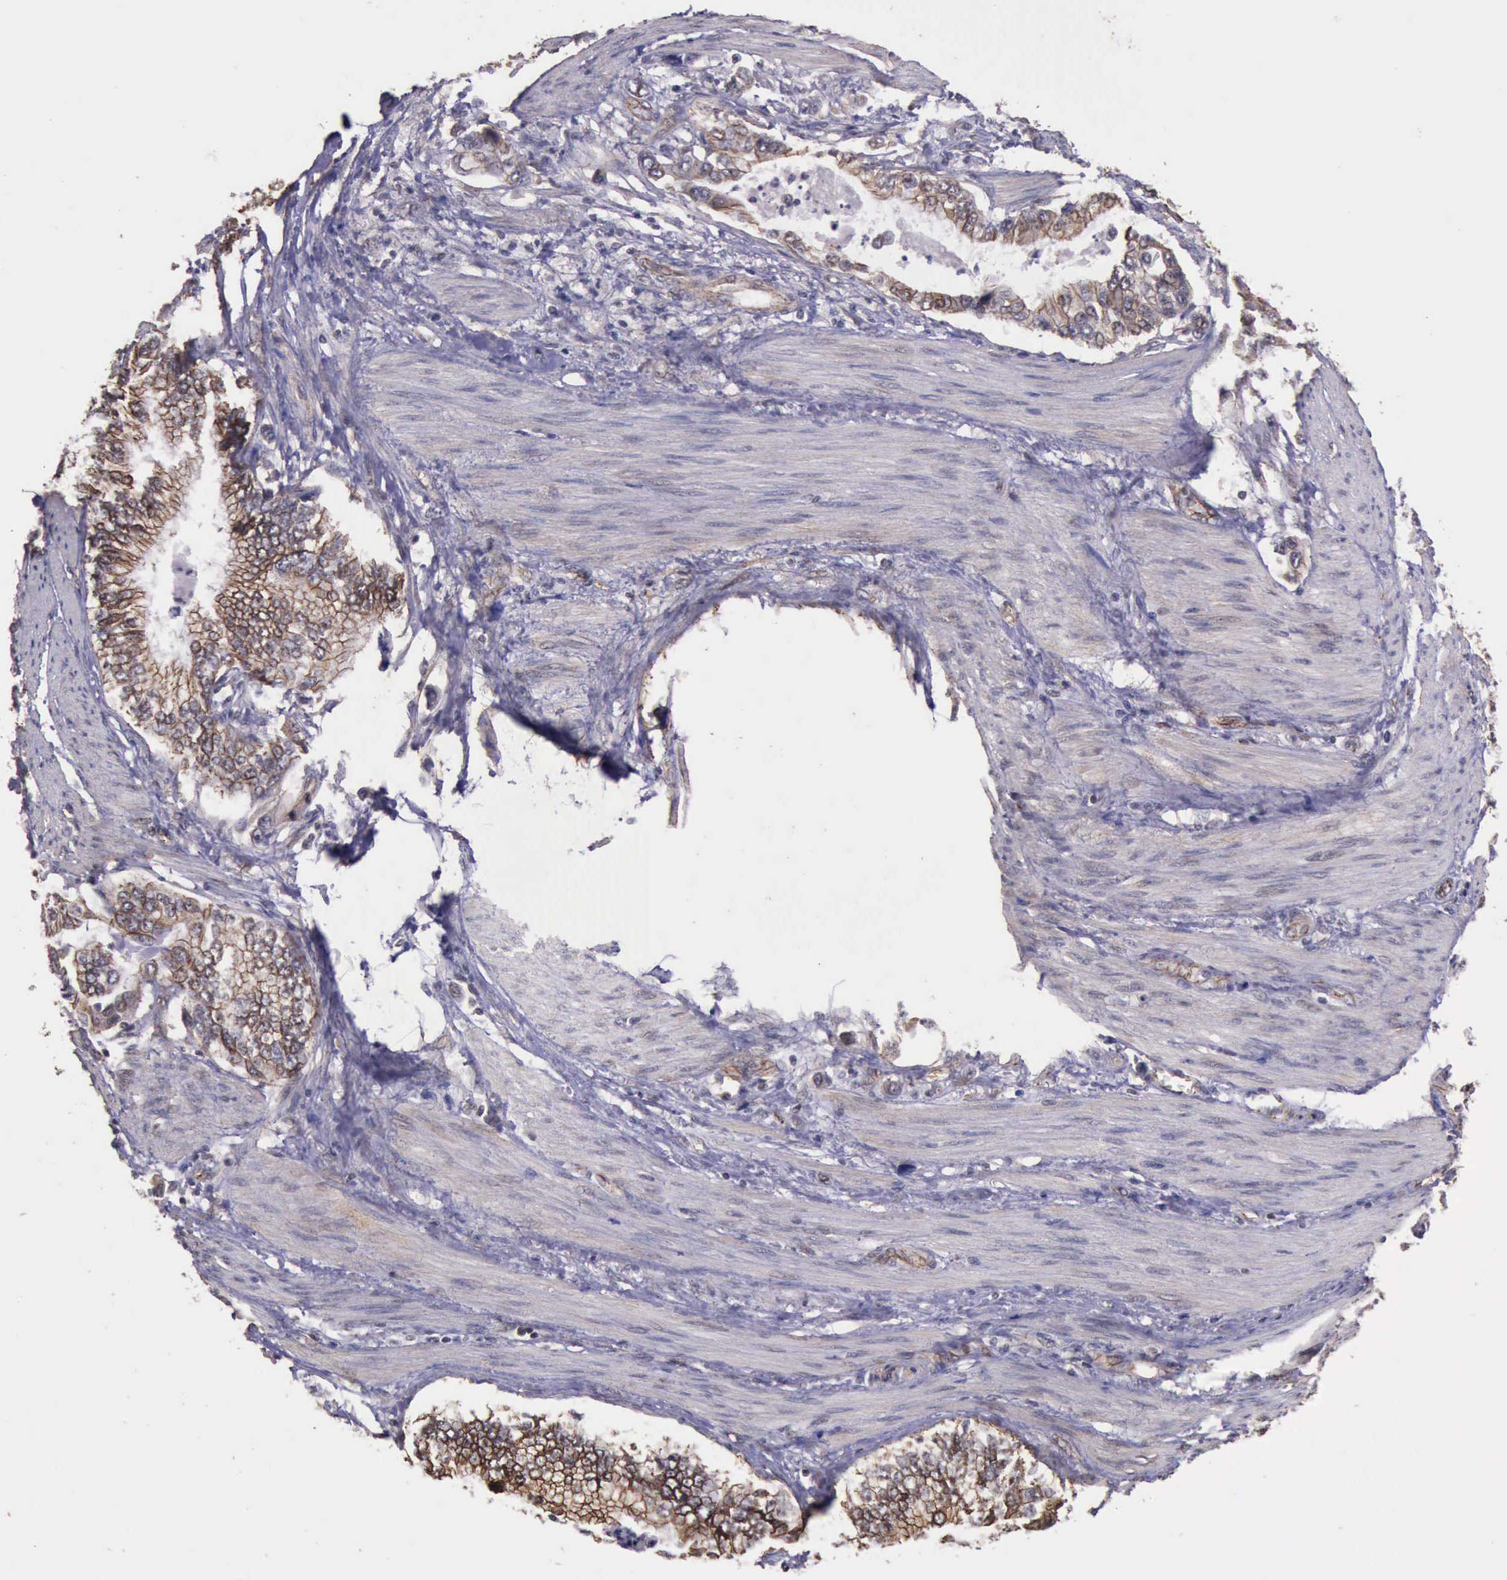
{"staining": {"intensity": "moderate", "quantity": ">75%", "location": "cytoplasmic/membranous"}, "tissue": "stomach cancer", "cell_type": "Tumor cells", "image_type": "cancer", "snomed": [{"axis": "morphology", "description": "Adenocarcinoma, NOS"}, {"axis": "topography", "description": "Pancreas"}, {"axis": "topography", "description": "Stomach, upper"}], "caption": "A brown stain shows moderate cytoplasmic/membranous staining of a protein in human stomach cancer (adenocarcinoma) tumor cells.", "gene": "CTNNB1", "patient": {"sex": "male", "age": 77}}